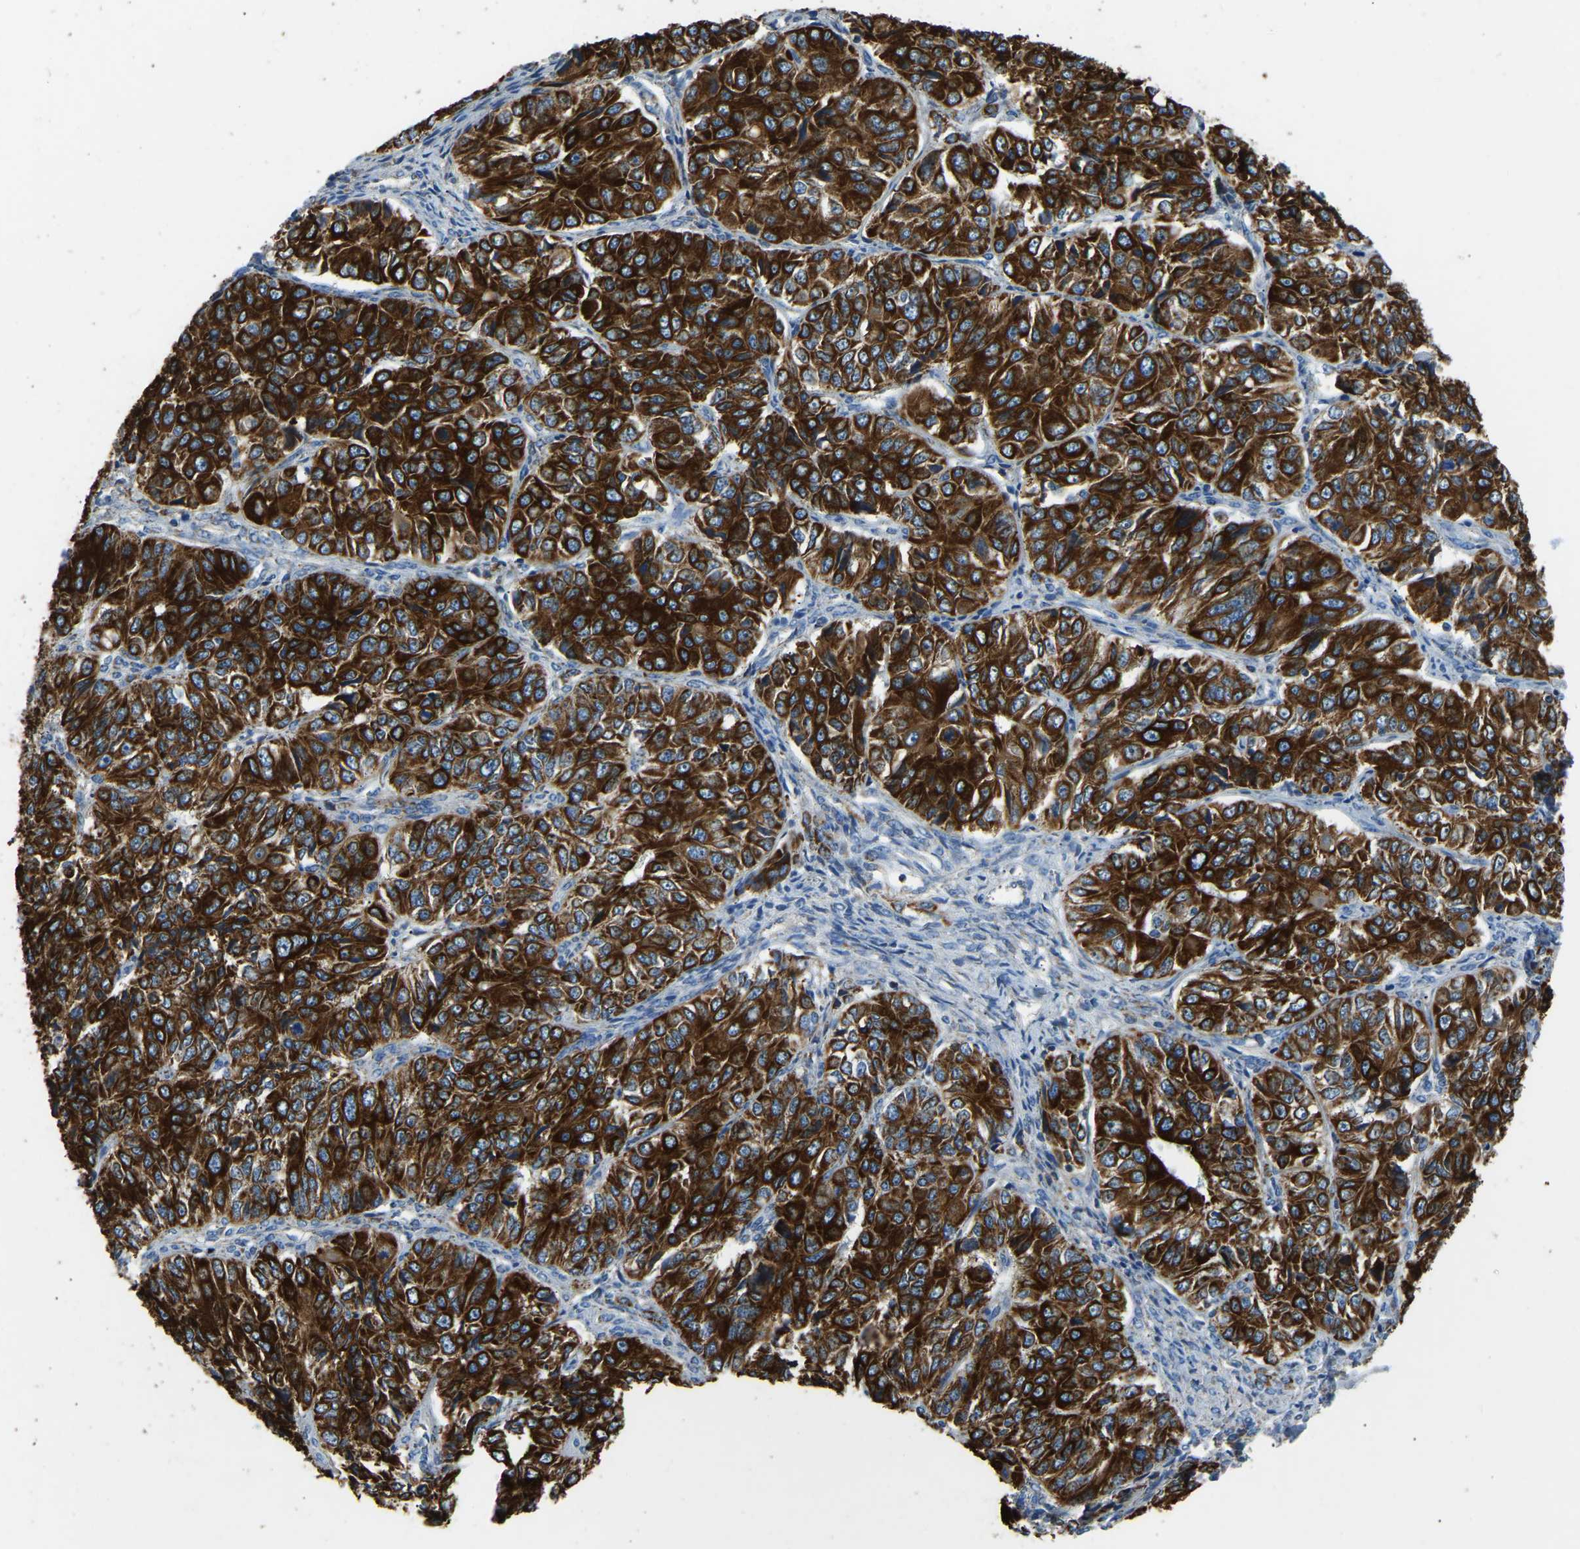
{"staining": {"intensity": "strong", "quantity": ">75%", "location": "cytoplasmic/membranous"}, "tissue": "ovarian cancer", "cell_type": "Tumor cells", "image_type": "cancer", "snomed": [{"axis": "morphology", "description": "Carcinoma, endometroid"}, {"axis": "topography", "description": "Ovary"}], "caption": "A micrograph of ovarian cancer stained for a protein exhibits strong cytoplasmic/membranous brown staining in tumor cells.", "gene": "ZNF200", "patient": {"sex": "female", "age": 51}}